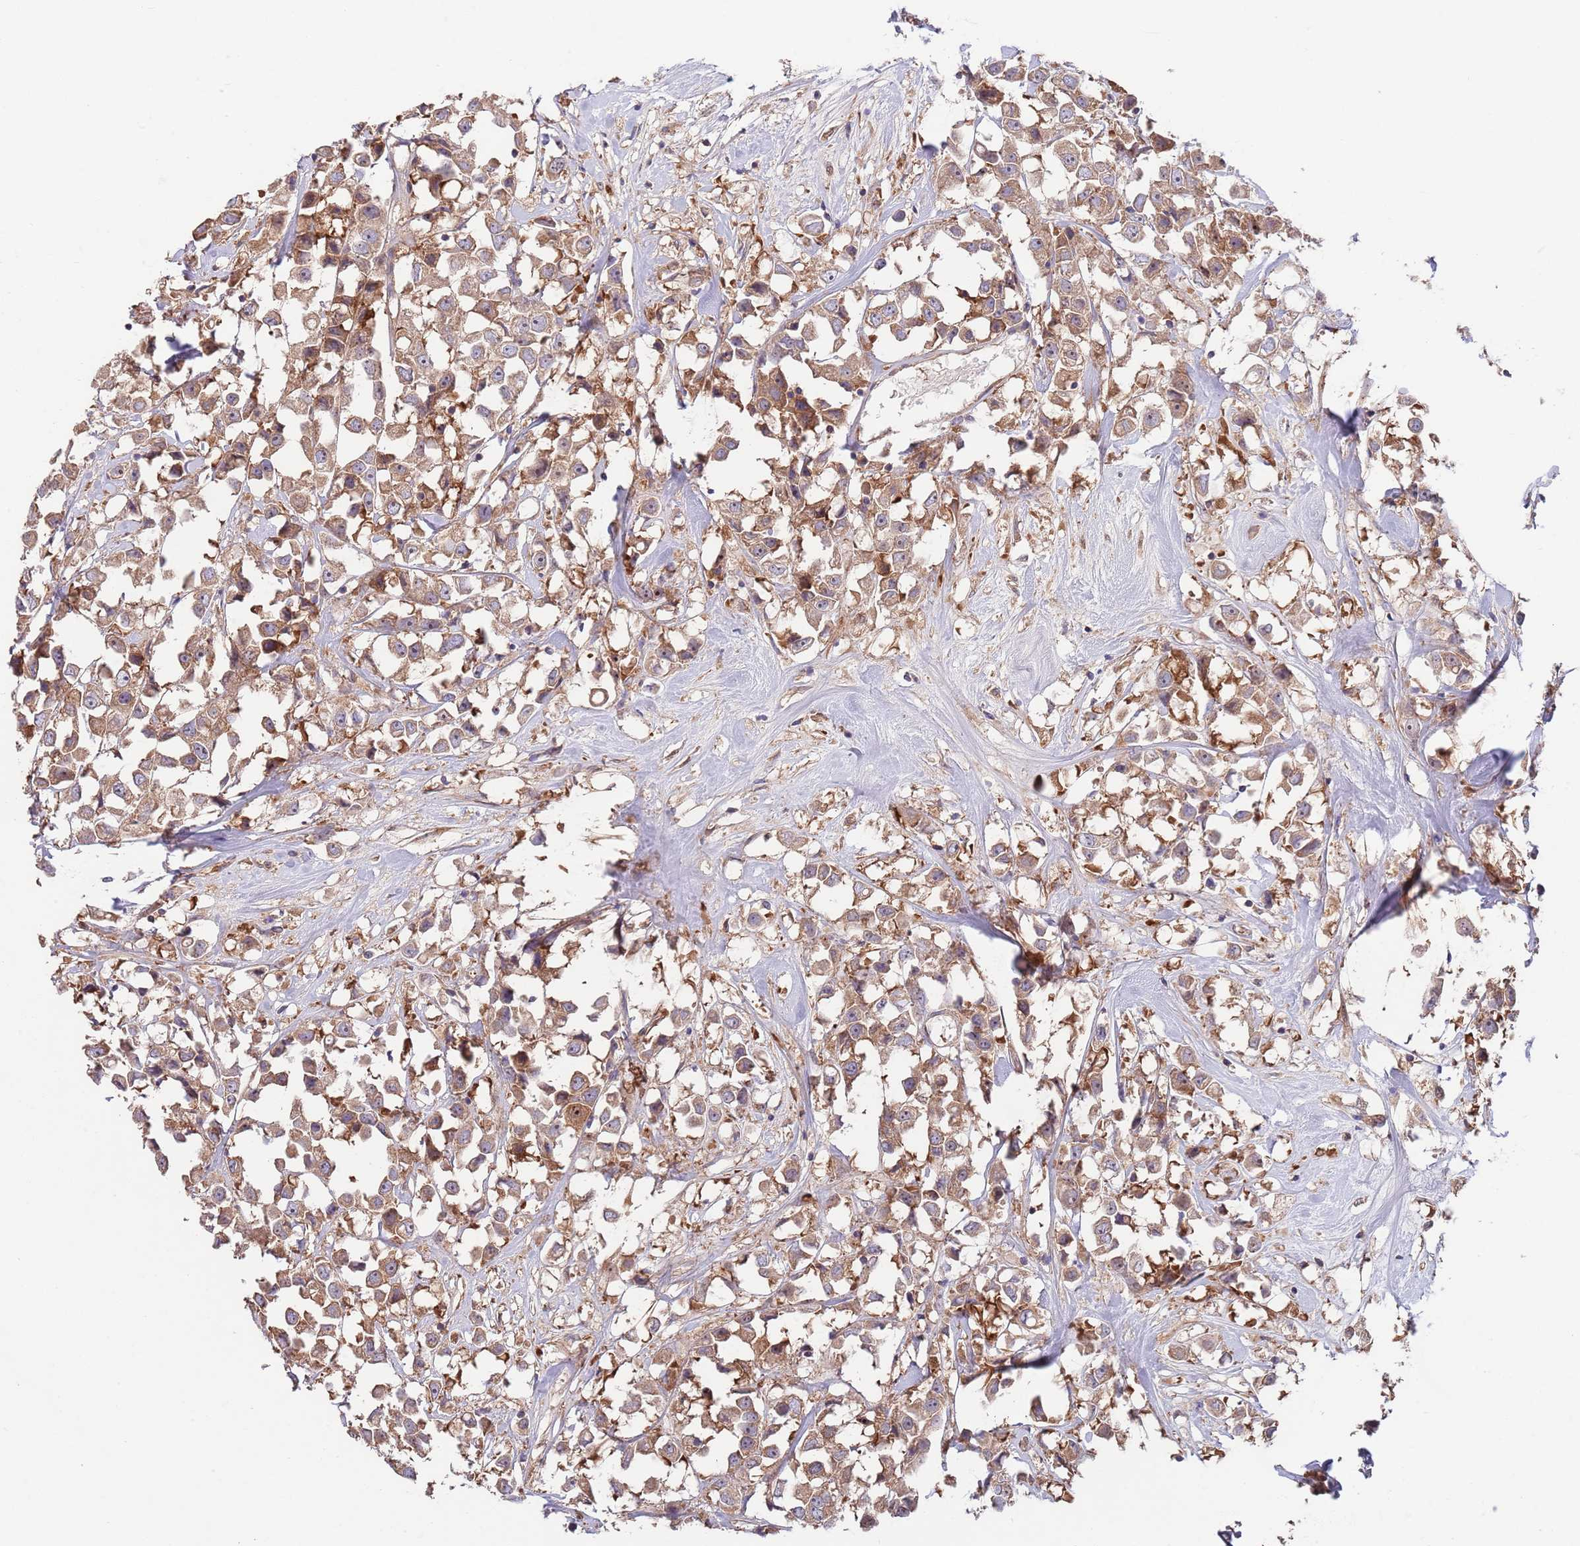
{"staining": {"intensity": "moderate", "quantity": ">75%", "location": "cytoplasmic/membranous"}, "tissue": "breast cancer", "cell_type": "Tumor cells", "image_type": "cancer", "snomed": [{"axis": "morphology", "description": "Duct carcinoma"}, {"axis": "topography", "description": "Breast"}], "caption": "The histopathology image exhibits immunohistochemical staining of breast cancer (invasive ductal carcinoma). There is moderate cytoplasmic/membranous positivity is present in approximately >75% of tumor cells.", "gene": "EIF3F", "patient": {"sex": "female", "age": 61}}